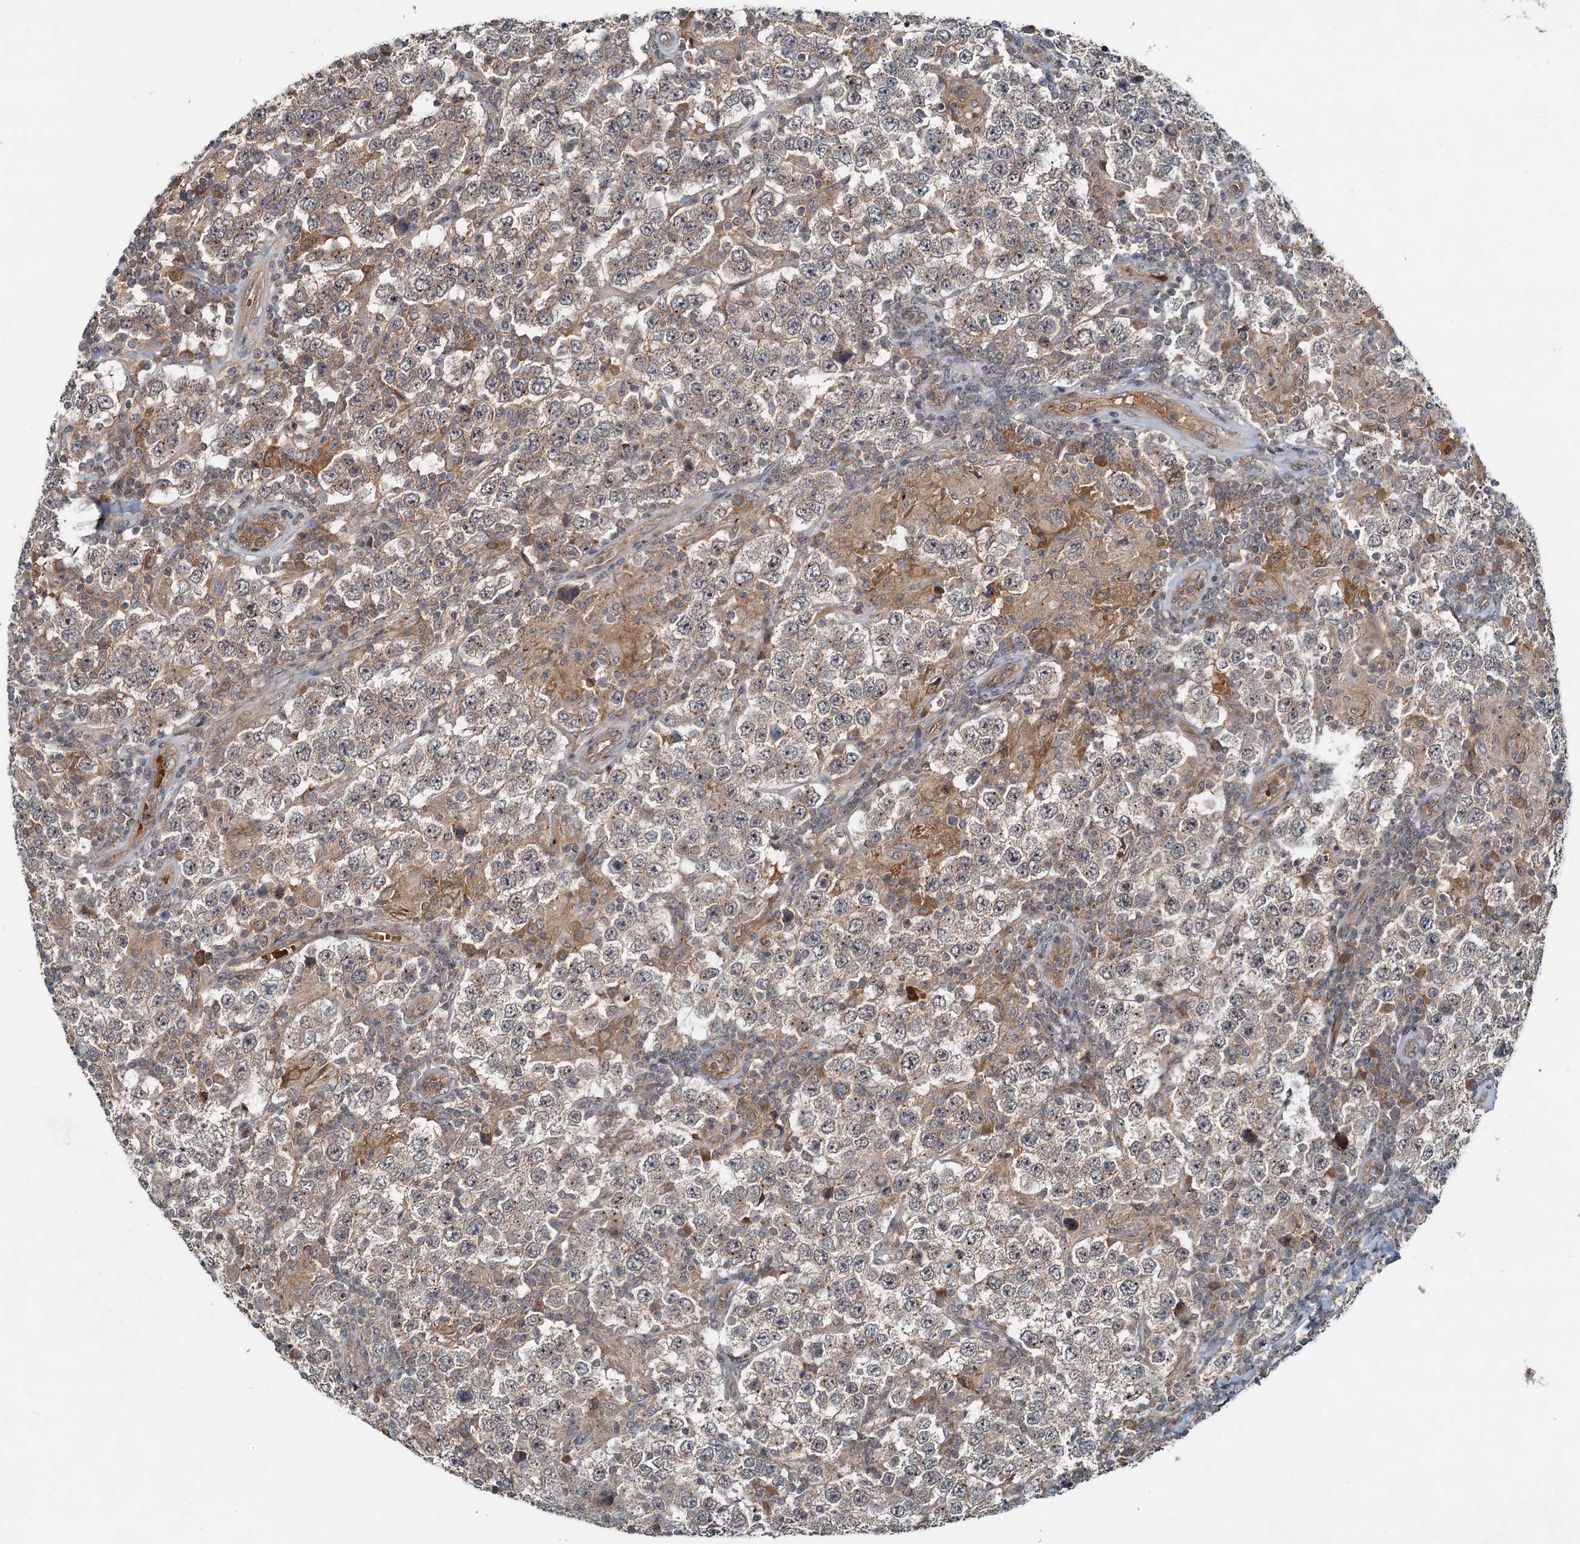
{"staining": {"intensity": "moderate", "quantity": ">75%", "location": "cytoplasmic/membranous"}, "tissue": "testis cancer", "cell_type": "Tumor cells", "image_type": "cancer", "snomed": [{"axis": "morphology", "description": "Normal tissue, NOS"}, {"axis": "morphology", "description": "Urothelial carcinoma, High grade"}, {"axis": "morphology", "description": "Seminoma, NOS"}, {"axis": "morphology", "description": "Carcinoma, Embryonal, NOS"}, {"axis": "topography", "description": "Urinary bladder"}, {"axis": "topography", "description": "Testis"}], "caption": "Immunohistochemistry (IHC) photomicrograph of testis cancer (high-grade urothelial carcinoma) stained for a protein (brown), which shows medium levels of moderate cytoplasmic/membranous staining in about >75% of tumor cells.", "gene": "CEP68", "patient": {"sex": "male", "age": 41}}